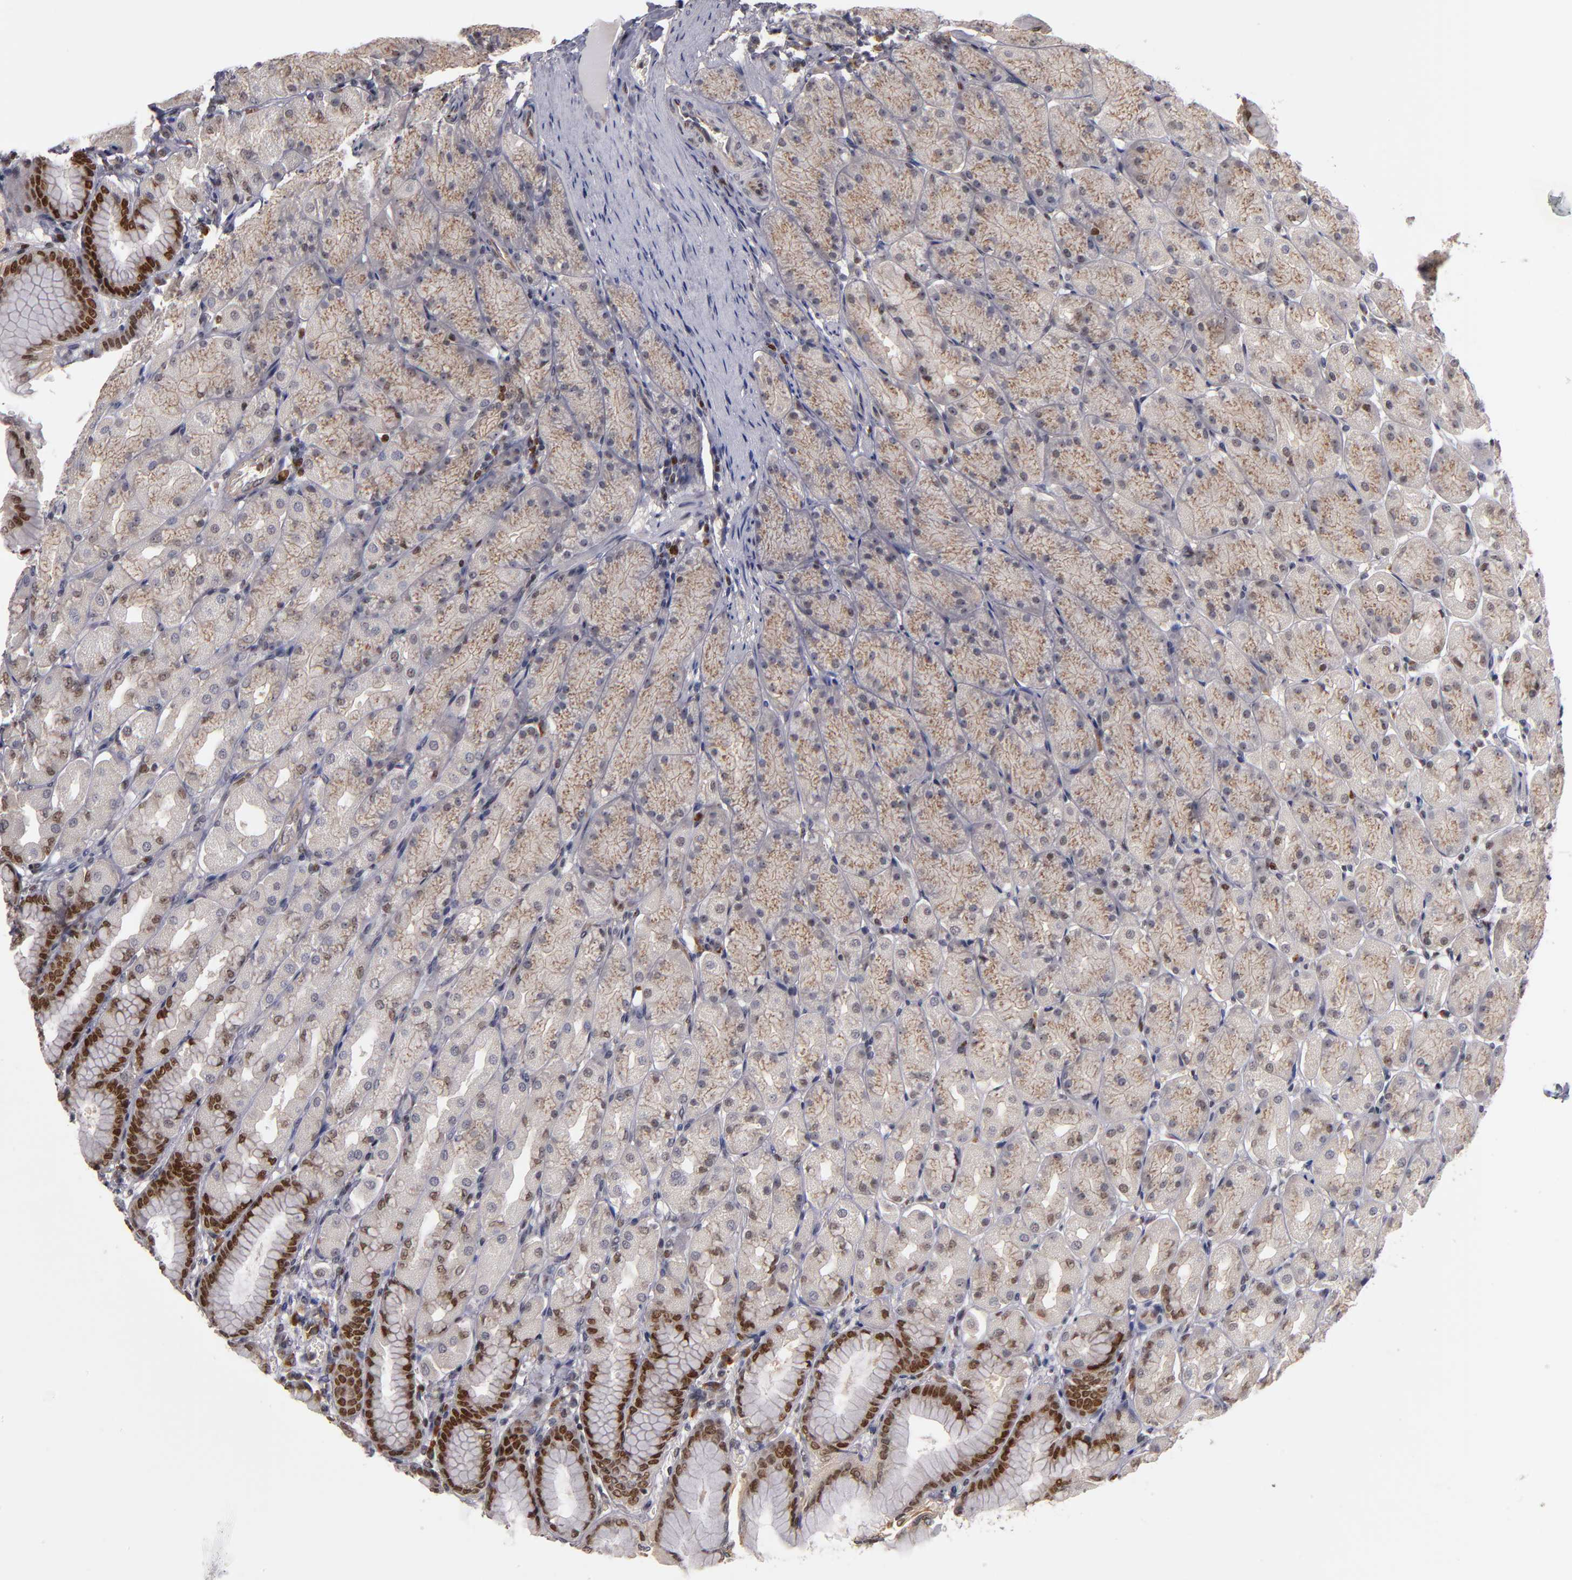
{"staining": {"intensity": "strong", "quantity": "25%-75%", "location": "nuclear"}, "tissue": "stomach", "cell_type": "Glandular cells", "image_type": "normal", "snomed": [{"axis": "morphology", "description": "Normal tissue, NOS"}, {"axis": "topography", "description": "Stomach, upper"}], "caption": "Immunohistochemical staining of normal stomach shows high levels of strong nuclear staining in approximately 25%-75% of glandular cells. (Stains: DAB in brown, nuclei in blue, Microscopy: brightfield microscopy at high magnification).", "gene": "KDM6A", "patient": {"sex": "female", "age": 56}}